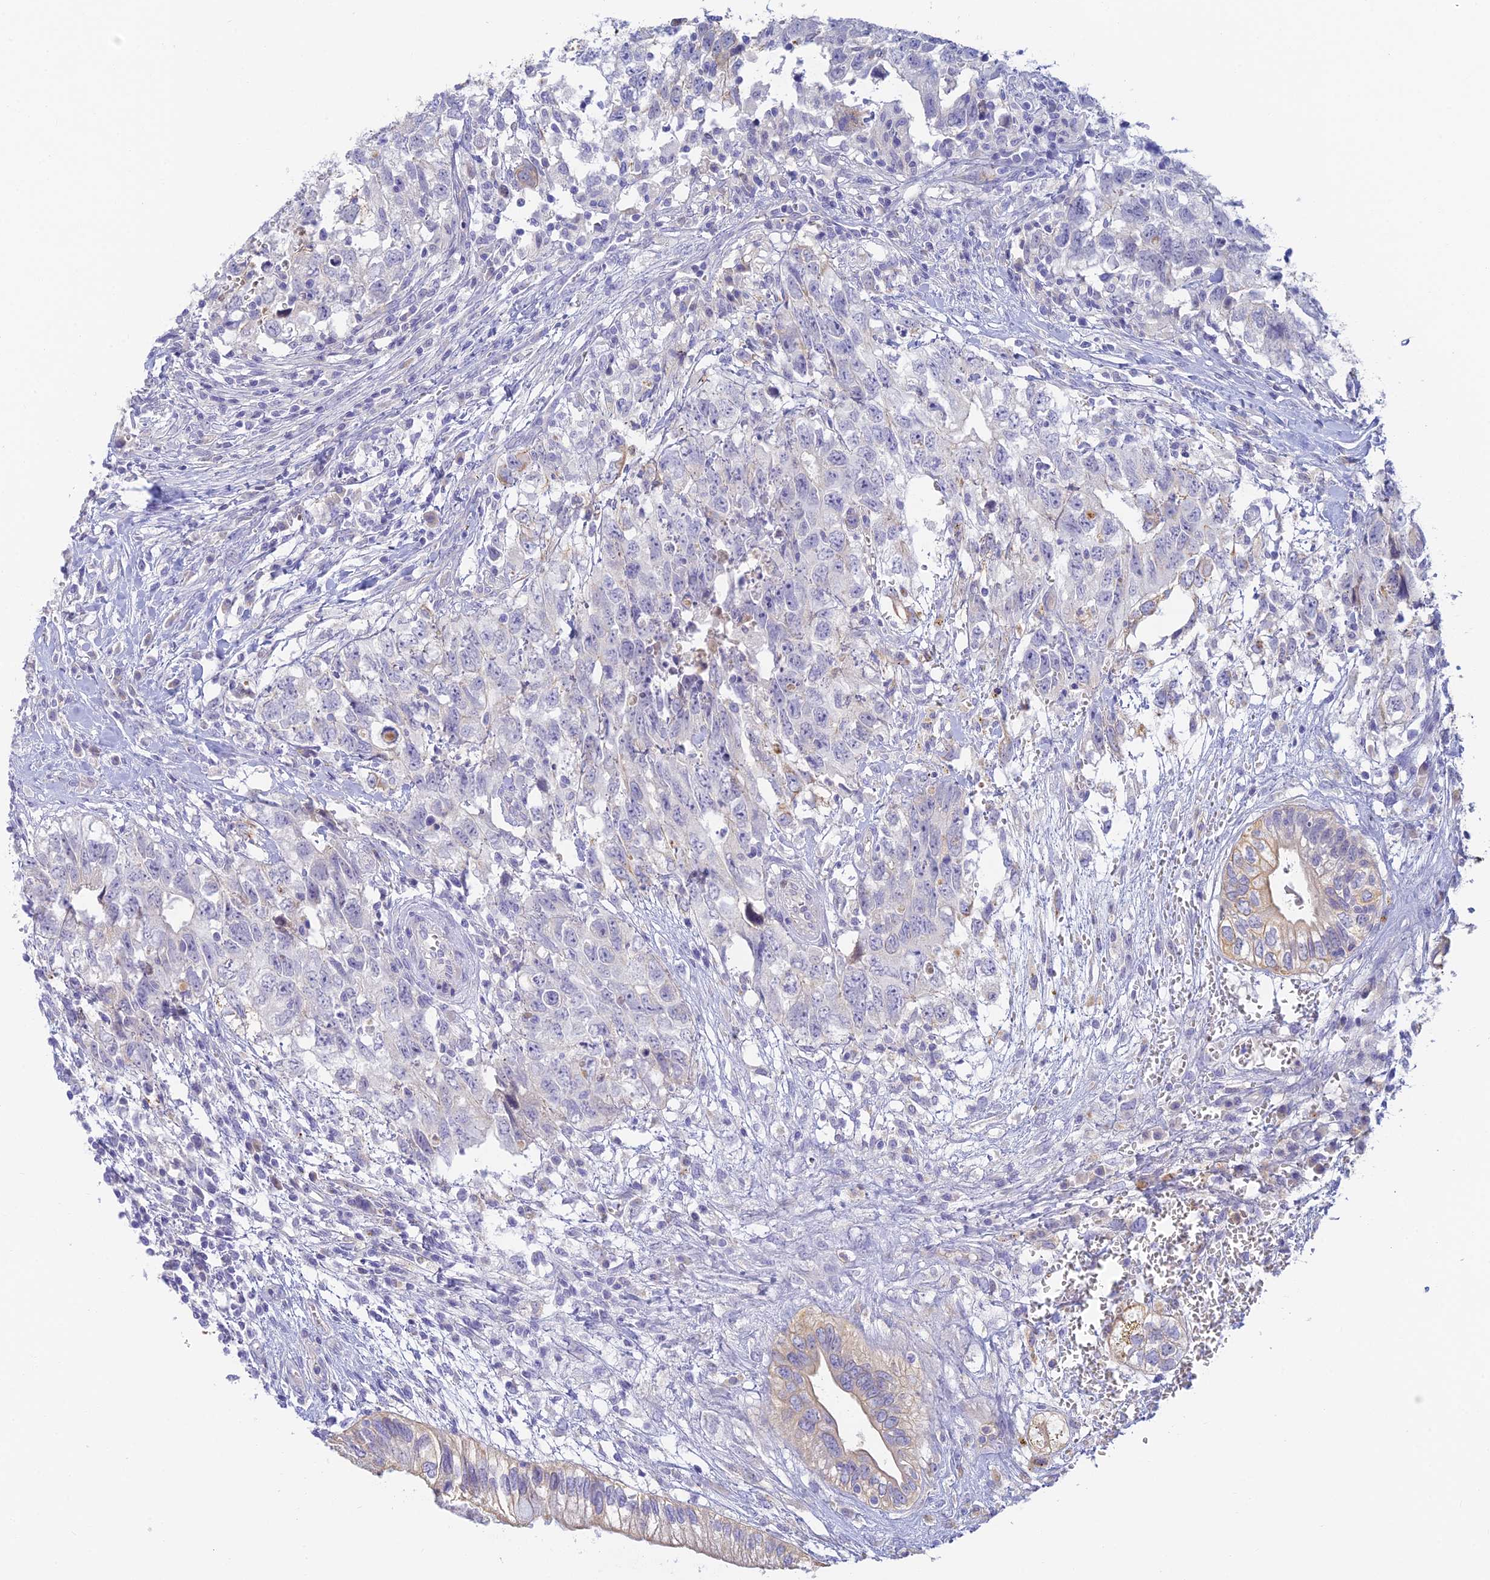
{"staining": {"intensity": "negative", "quantity": "none", "location": "none"}, "tissue": "testis cancer", "cell_type": "Tumor cells", "image_type": "cancer", "snomed": [{"axis": "morphology", "description": "Seminoma, NOS"}, {"axis": "morphology", "description": "Carcinoma, Embryonal, NOS"}, {"axis": "topography", "description": "Testis"}], "caption": "This histopathology image is of seminoma (testis) stained with immunohistochemistry to label a protein in brown with the nuclei are counter-stained blue. There is no expression in tumor cells.", "gene": "INTS13", "patient": {"sex": "male", "age": 29}}